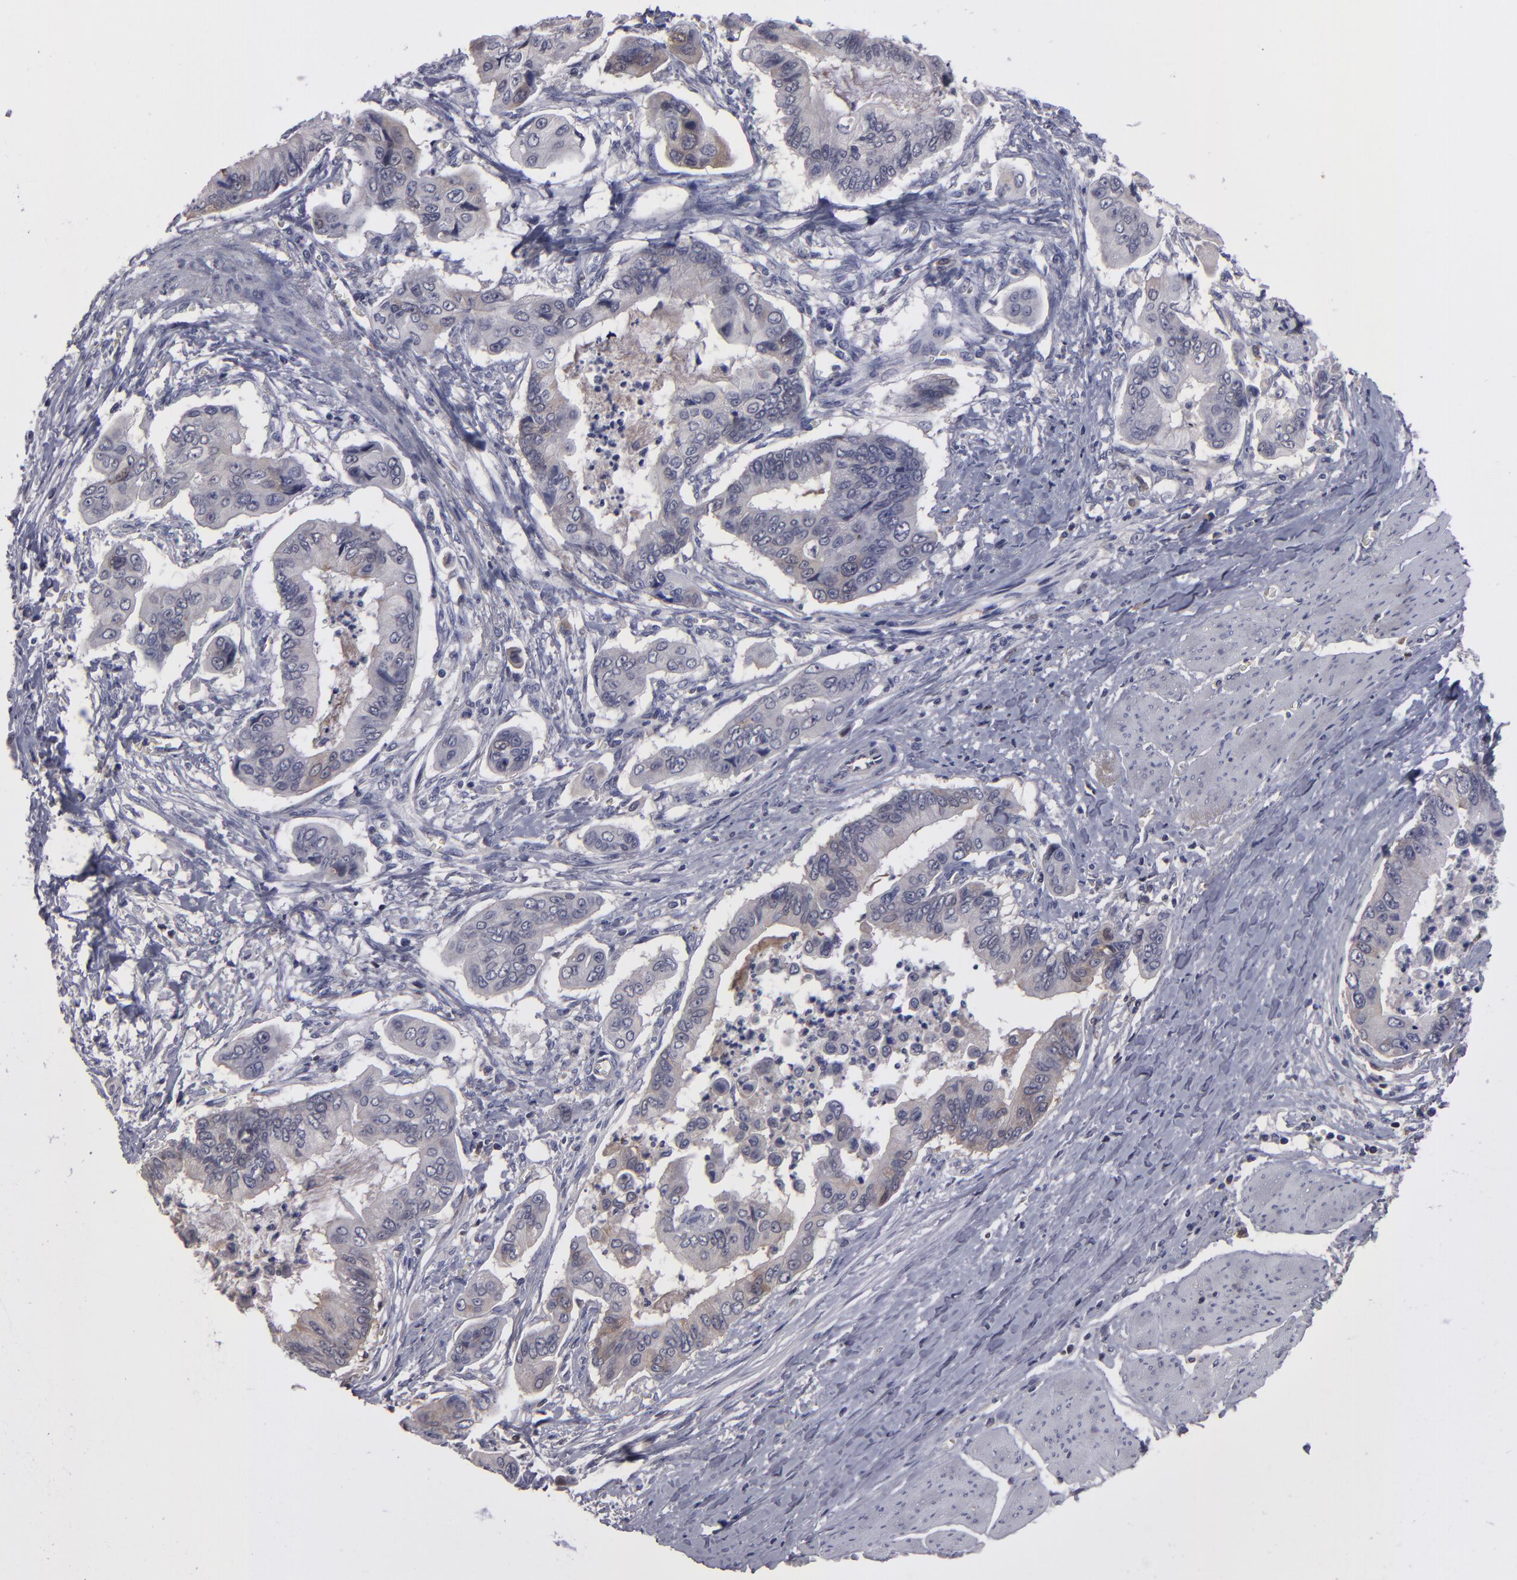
{"staining": {"intensity": "negative", "quantity": "none", "location": "none"}, "tissue": "stomach cancer", "cell_type": "Tumor cells", "image_type": "cancer", "snomed": [{"axis": "morphology", "description": "Adenocarcinoma, NOS"}, {"axis": "topography", "description": "Stomach, upper"}], "caption": "DAB immunohistochemical staining of stomach cancer (adenocarcinoma) displays no significant positivity in tumor cells.", "gene": "ITIH4", "patient": {"sex": "male", "age": 80}}